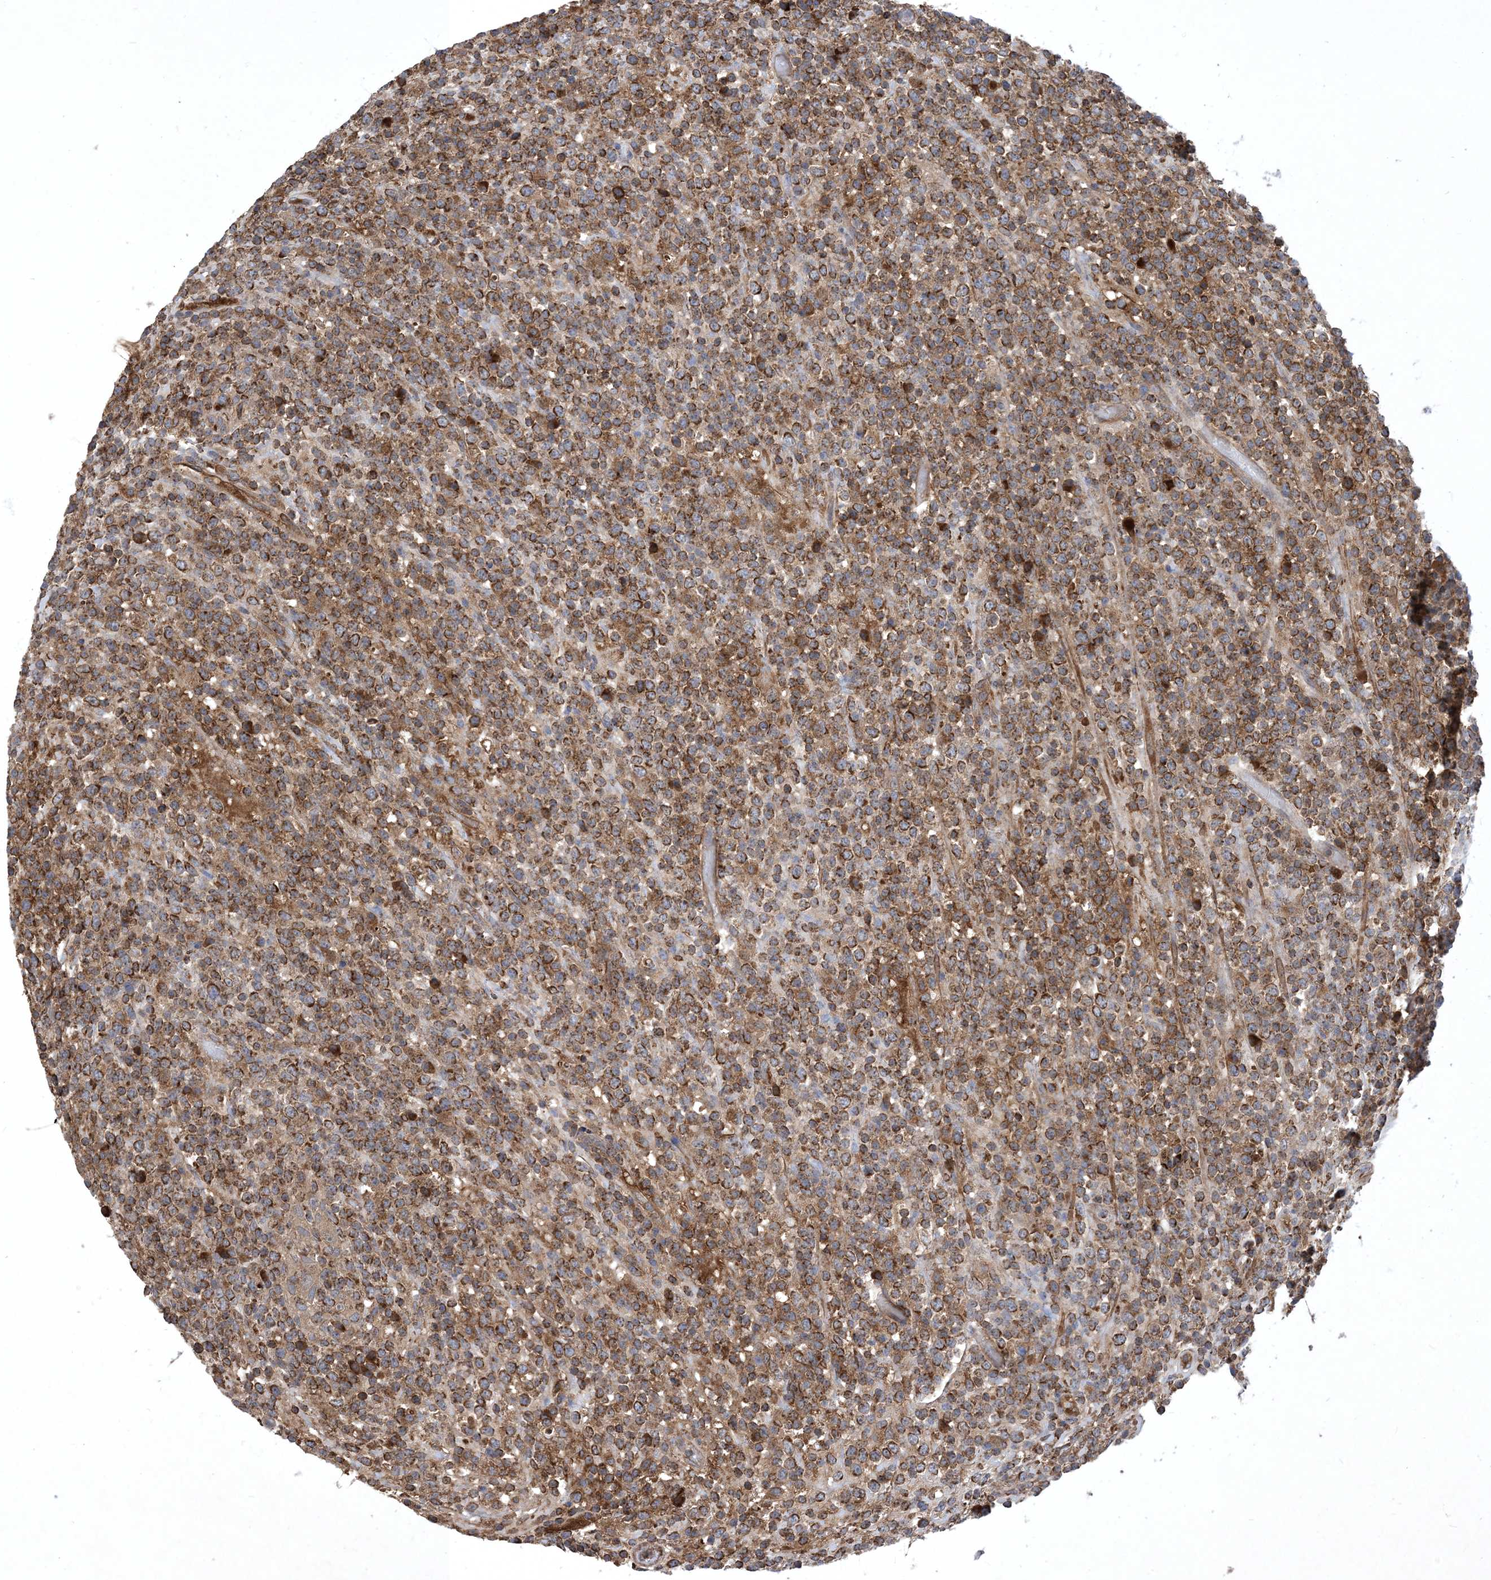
{"staining": {"intensity": "strong", "quantity": ">75%", "location": "cytoplasmic/membranous"}, "tissue": "lymphoma", "cell_type": "Tumor cells", "image_type": "cancer", "snomed": [{"axis": "morphology", "description": "Malignant lymphoma, non-Hodgkin's type, High grade"}, {"axis": "topography", "description": "Colon"}], "caption": "DAB (3,3'-diaminobenzidine) immunohistochemical staining of lymphoma reveals strong cytoplasmic/membranous protein positivity in approximately >75% of tumor cells.", "gene": "STK19", "patient": {"sex": "female", "age": 53}}